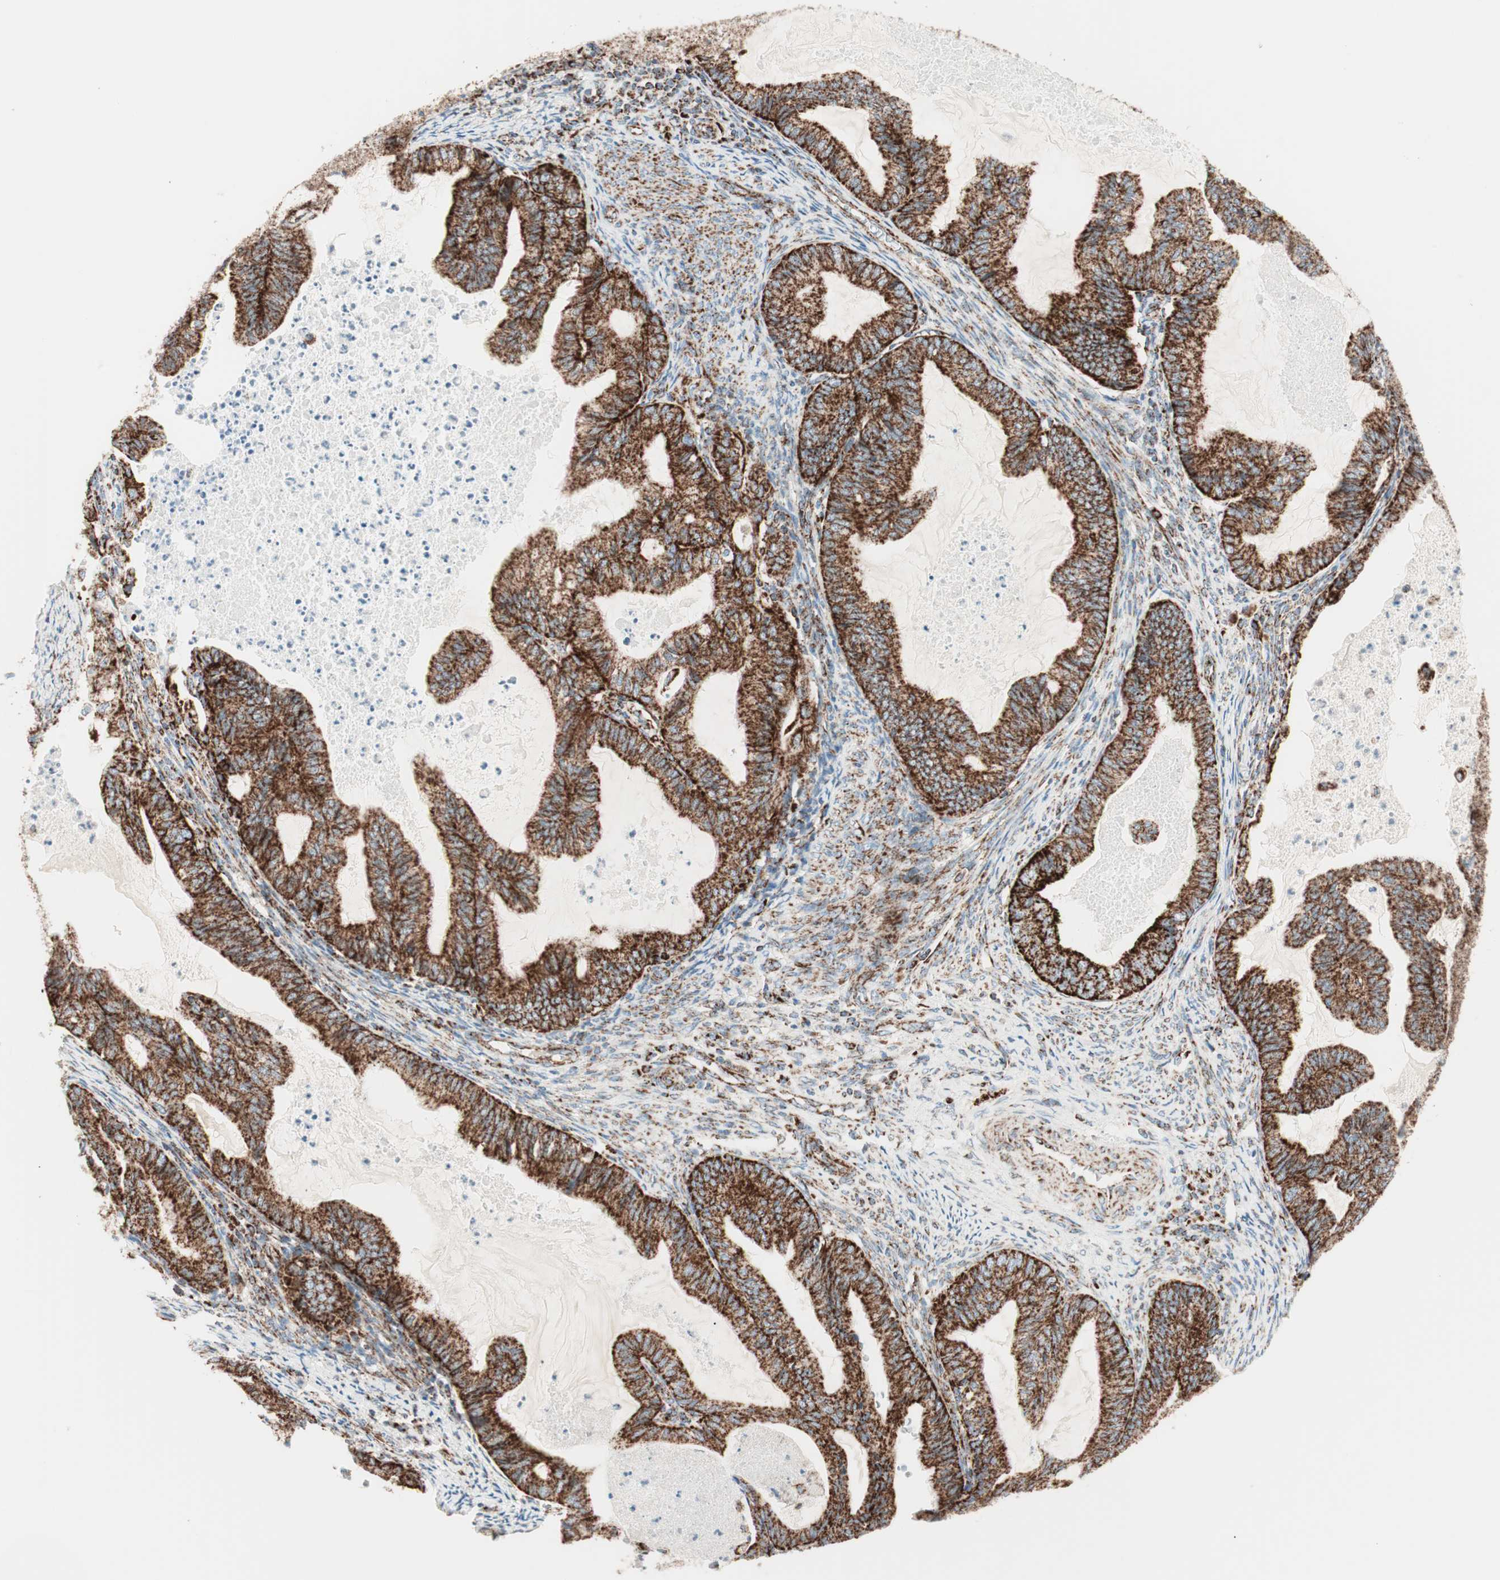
{"staining": {"intensity": "strong", "quantity": ">75%", "location": "cytoplasmic/membranous"}, "tissue": "cervical cancer", "cell_type": "Tumor cells", "image_type": "cancer", "snomed": [{"axis": "morphology", "description": "Normal tissue, NOS"}, {"axis": "morphology", "description": "Adenocarcinoma, NOS"}, {"axis": "topography", "description": "Cervix"}, {"axis": "topography", "description": "Endometrium"}], "caption": "Immunohistochemical staining of human cervical cancer (adenocarcinoma) shows strong cytoplasmic/membranous protein expression in about >75% of tumor cells. The protein of interest is shown in brown color, while the nuclei are stained blue.", "gene": "TOMM20", "patient": {"sex": "female", "age": 86}}